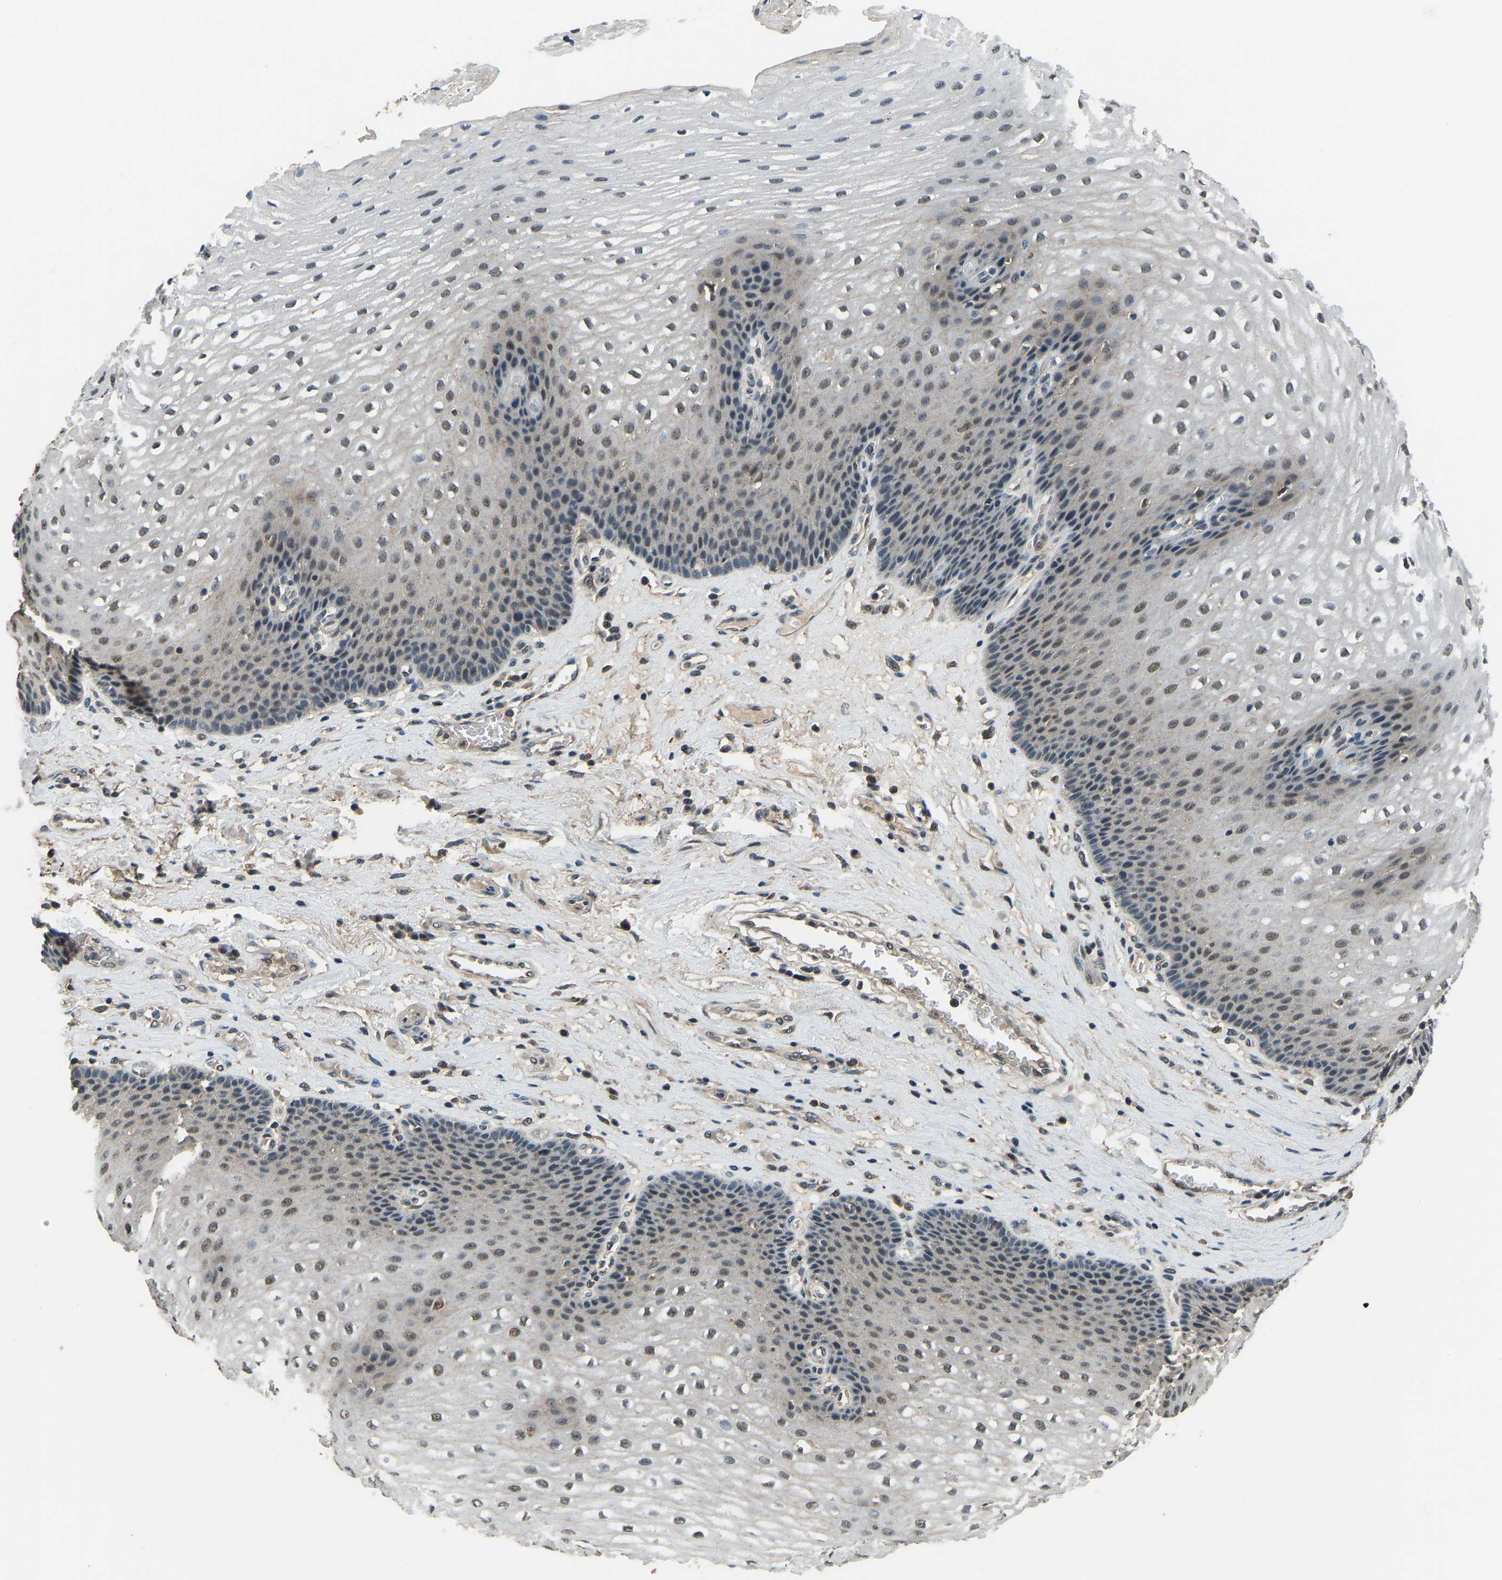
{"staining": {"intensity": "weak", "quantity": ">75%", "location": "nuclear"}, "tissue": "esophagus", "cell_type": "Squamous epithelial cells", "image_type": "normal", "snomed": [{"axis": "morphology", "description": "Normal tissue, NOS"}, {"axis": "topography", "description": "Esophagus"}], "caption": "Immunohistochemistry (IHC) (DAB) staining of normal esophagus demonstrates weak nuclear protein positivity in about >75% of squamous epithelial cells.", "gene": "TOX4", "patient": {"sex": "male", "age": 48}}